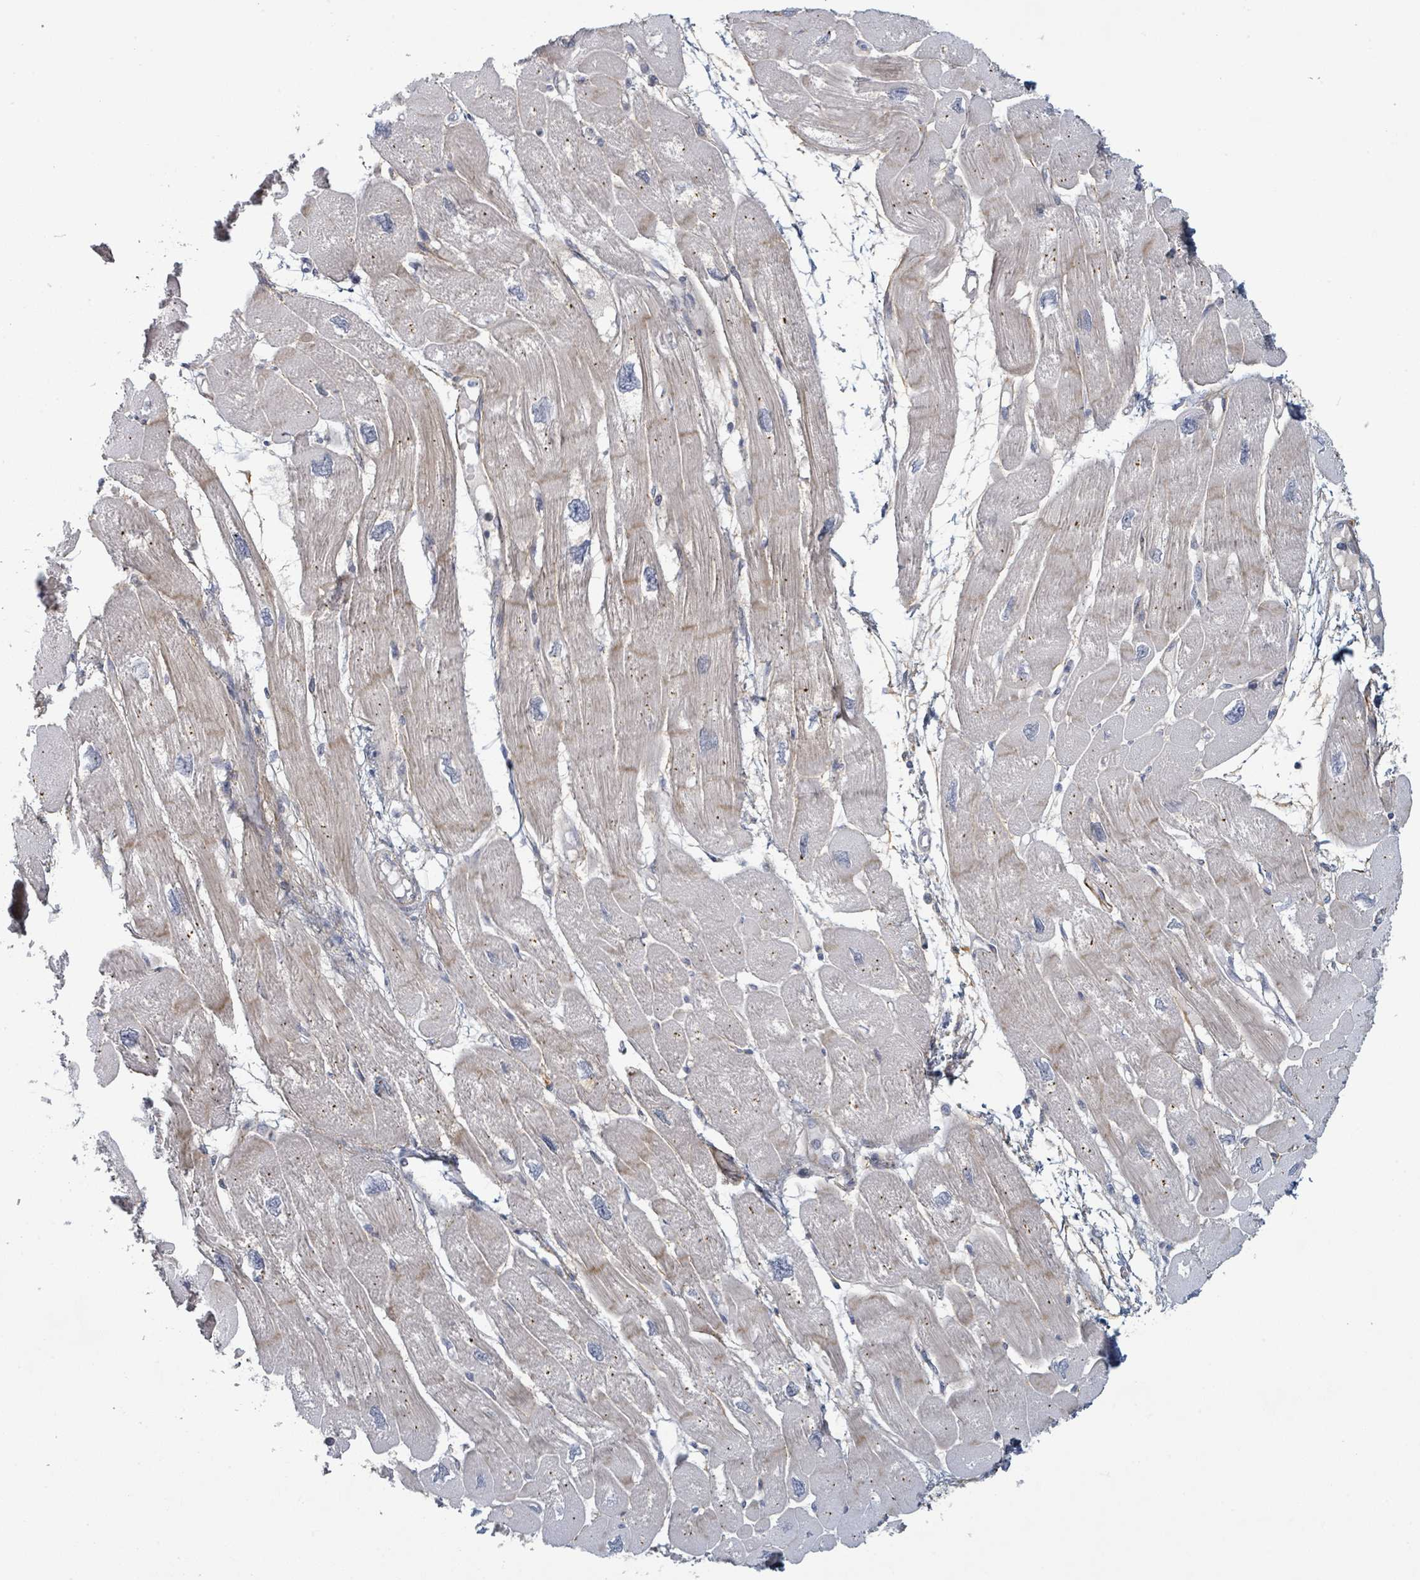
{"staining": {"intensity": "moderate", "quantity": "25%-75%", "location": "cytoplasmic/membranous"}, "tissue": "heart muscle", "cell_type": "Cardiomyocytes", "image_type": "normal", "snomed": [{"axis": "morphology", "description": "Normal tissue, NOS"}, {"axis": "topography", "description": "Heart"}], "caption": "Immunohistochemistry photomicrograph of normal heart muscle: heart muscle stained using immunohistochemistry shows medium levels of moderate protein expression localized specifically in the cytoplasmic/membranous of cardiomyocytes, appearing as a cytoplasmic/membranous brown color.", "gene": "COL5A3", "patient": {"sex": "male", "age": 42}}